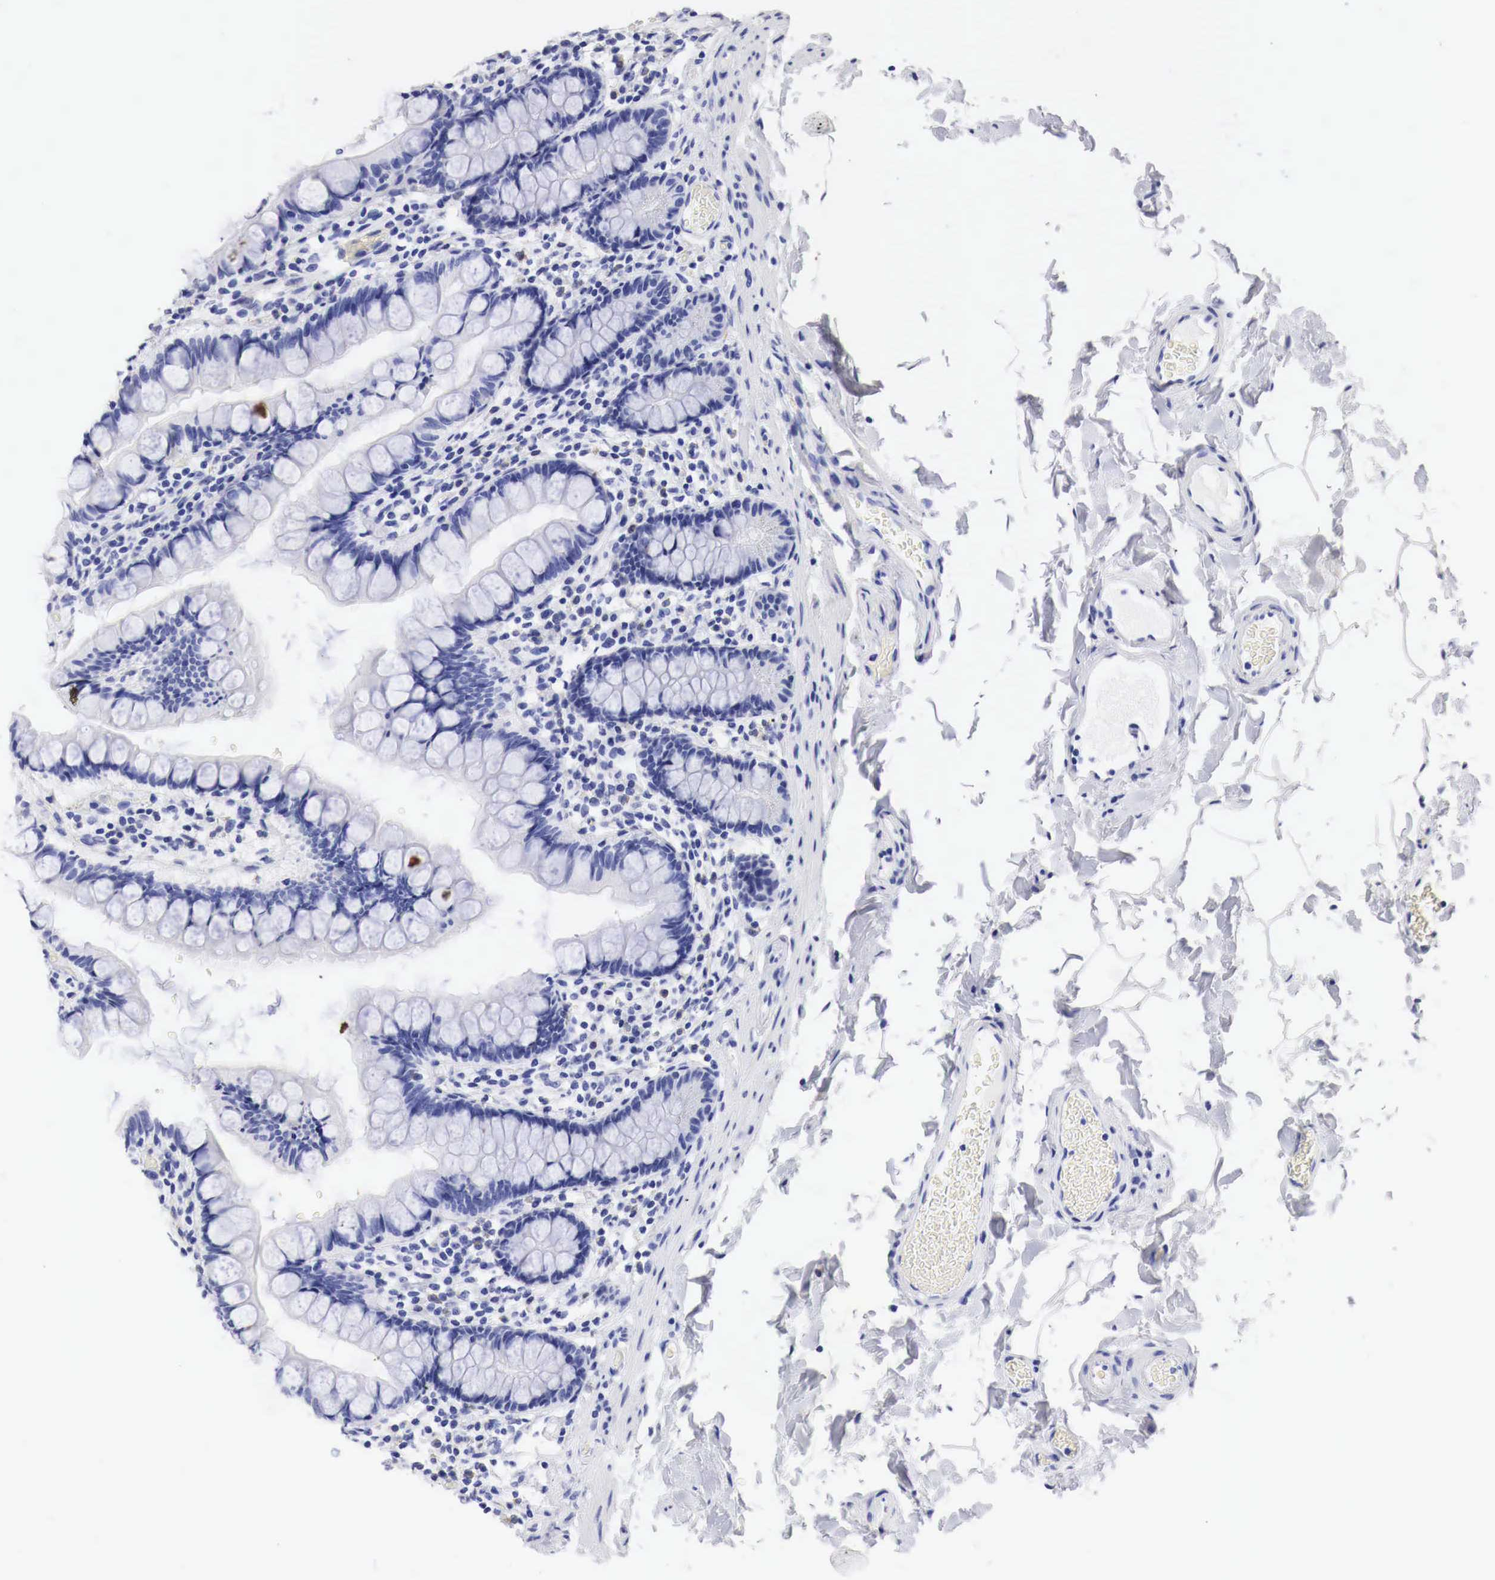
{"staining": {"intensity": "negative", "quantity": "none", "location": "none"}, "tissue": "colon", "cell_type": "Endothelial cells", "image_type": "normal", "snomed": [{"axis": "morphology", "description": "Normal tissue, NOS"}, {"axis": "topography", "description": "Colon"}], "caption": "Photomicrograph shows no significant protein positivity in endothelial cells of normal colon. (Stains: DAB IHC with hematoxylin counter stain, Microscopy: brightfield microscopy at high magnification).", "gene": "CDKN2A", "patient": {"sex": "male", "age": 54}}